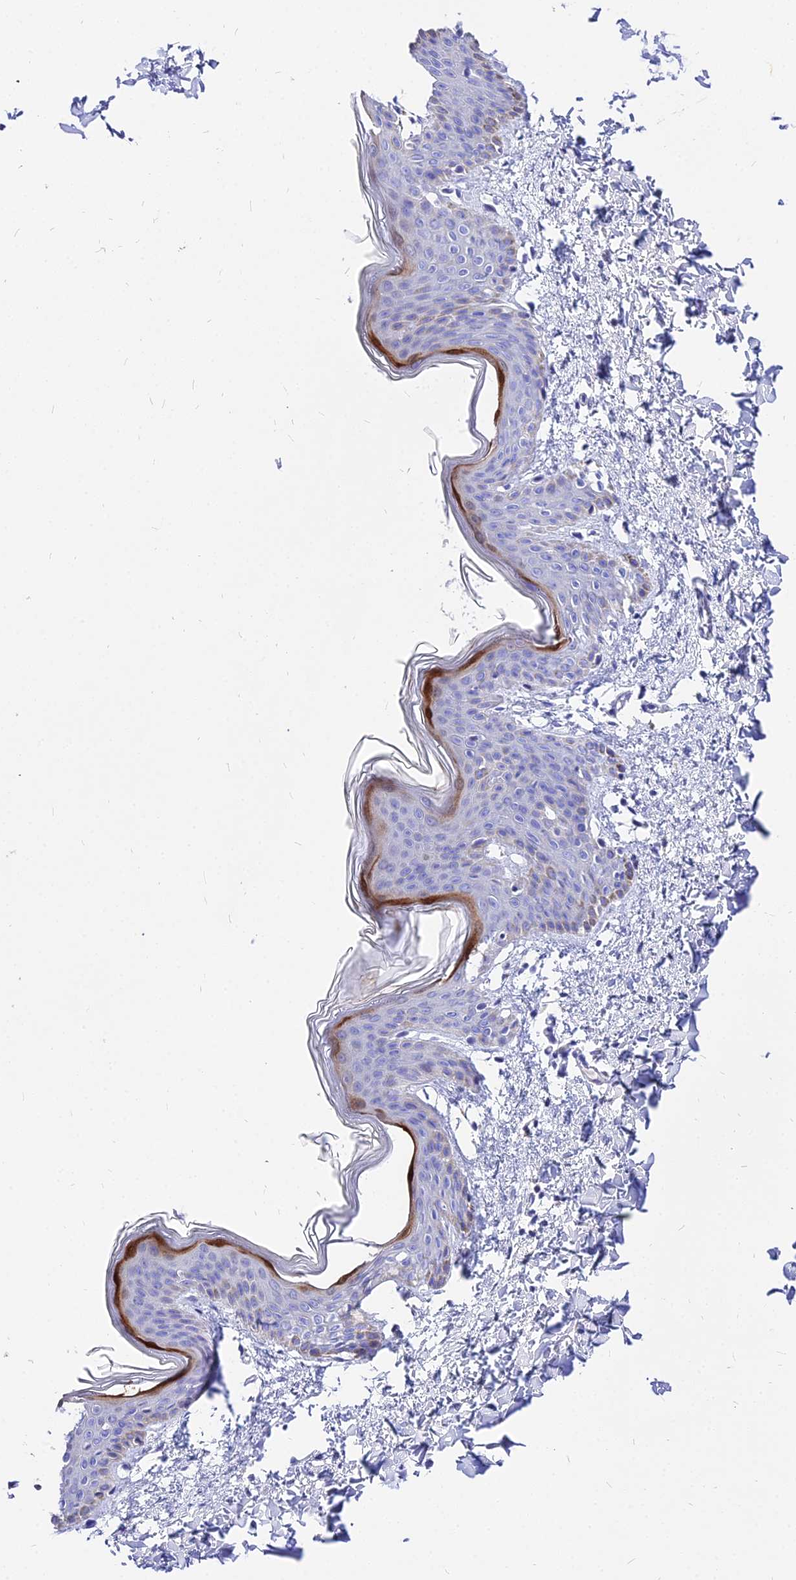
{"staining": {"intensity": "negative", "quantity": "none", "location": "none"}, "tissue": "skin", "cell_type": "Fibroblasts", "image_type": "normal", "snomed": [{"axis": "morphology", "description": "Normal tissue, NOS"}, {"axis": "topography", "description": "Skin"}], "caption": "IHC of normal skin displays no staining in fibroblasts.", "gene": "CARD18", "patient": {"sex": "female", "age": 17}}